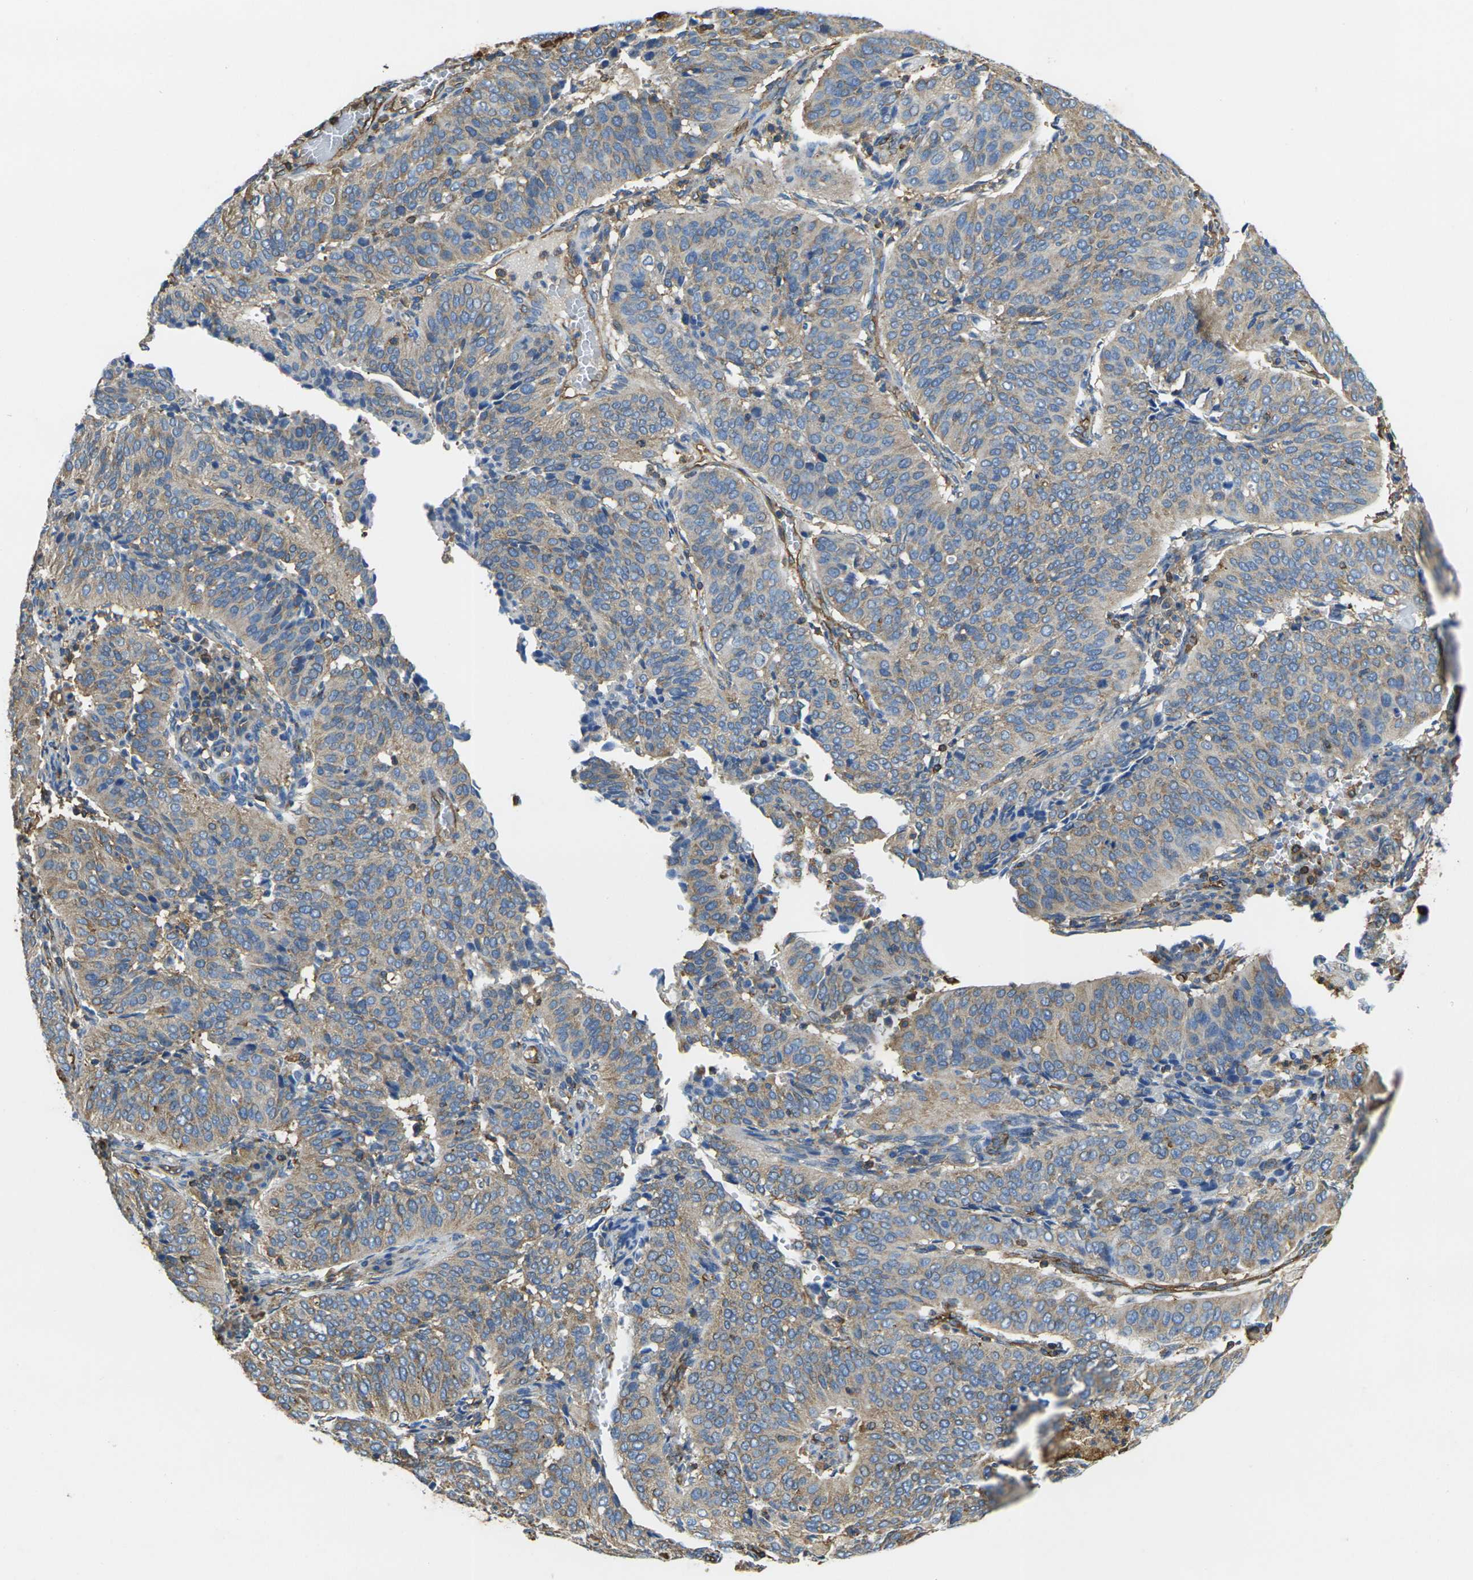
{"staining": {"intensity": "moderate", "quantity": ">75%", "location": "cytoplasmic/membranous"}, "tissue": "cervical cancer", "cell_type": "Tumor cells", "image_type": "cancer", "snomed": [{"axis": "morphology", "description": "Normal tissue, NOS"}, {"axis": "morphology", "description": "Squamous cell carcinoma, NOS"}, {"axis": "topography", "description": "Cervix"}], "caption": "Immunohistochemical staining of squamous cell carcinoma (cervical) displays medium levels of moderate cytoplasmic/membranous protein positivity in approximately >75% of tumor cells.", "gene": "FAM110D", "patient": {"sex": "female", "age": 39}}